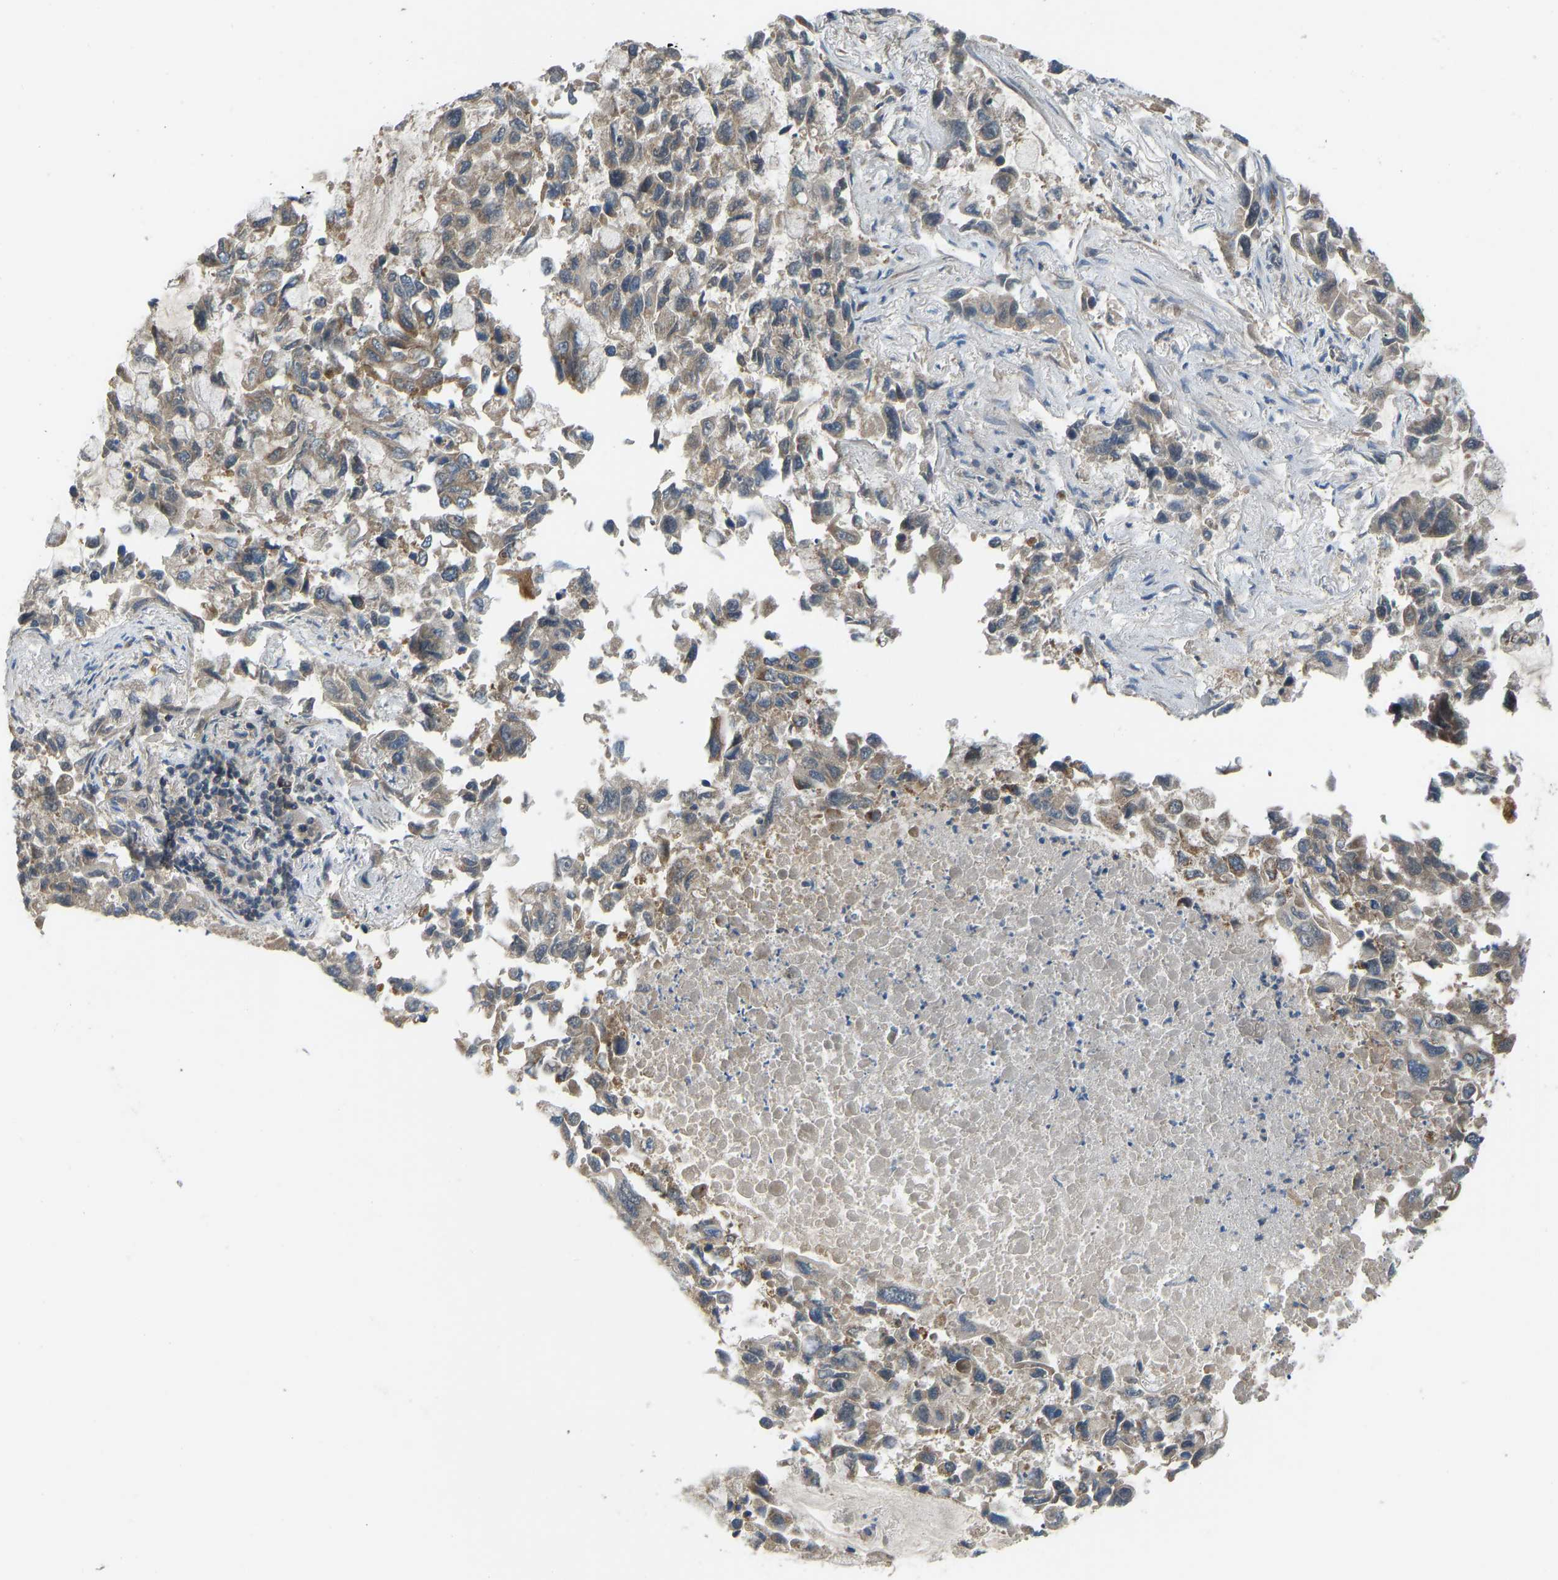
{"staining": {"intensity": "moderate", "quantity": "25%-75%", "location": "cytoplasmic/membranous"}, "tissue": "lung cancer", "cell_type": "Tumor cells", "image_type": "cancer", "snomed": [{"axis": "morphology", "description": "Adenocarcinoma, NOS"}, {"axis": "topography", "description": "Lung"}], "caption": "Immunohistochemical staining of human adenocarcinoma (lung) reveals moderate cytoplasmic/membranous protein positivity in approximately 25%-75% of tumor cells. (Brightfield microscopy of DAB IHC at high magnification).", "gene": "CCT8", "patient": {"sex": "male", "age": 64}}